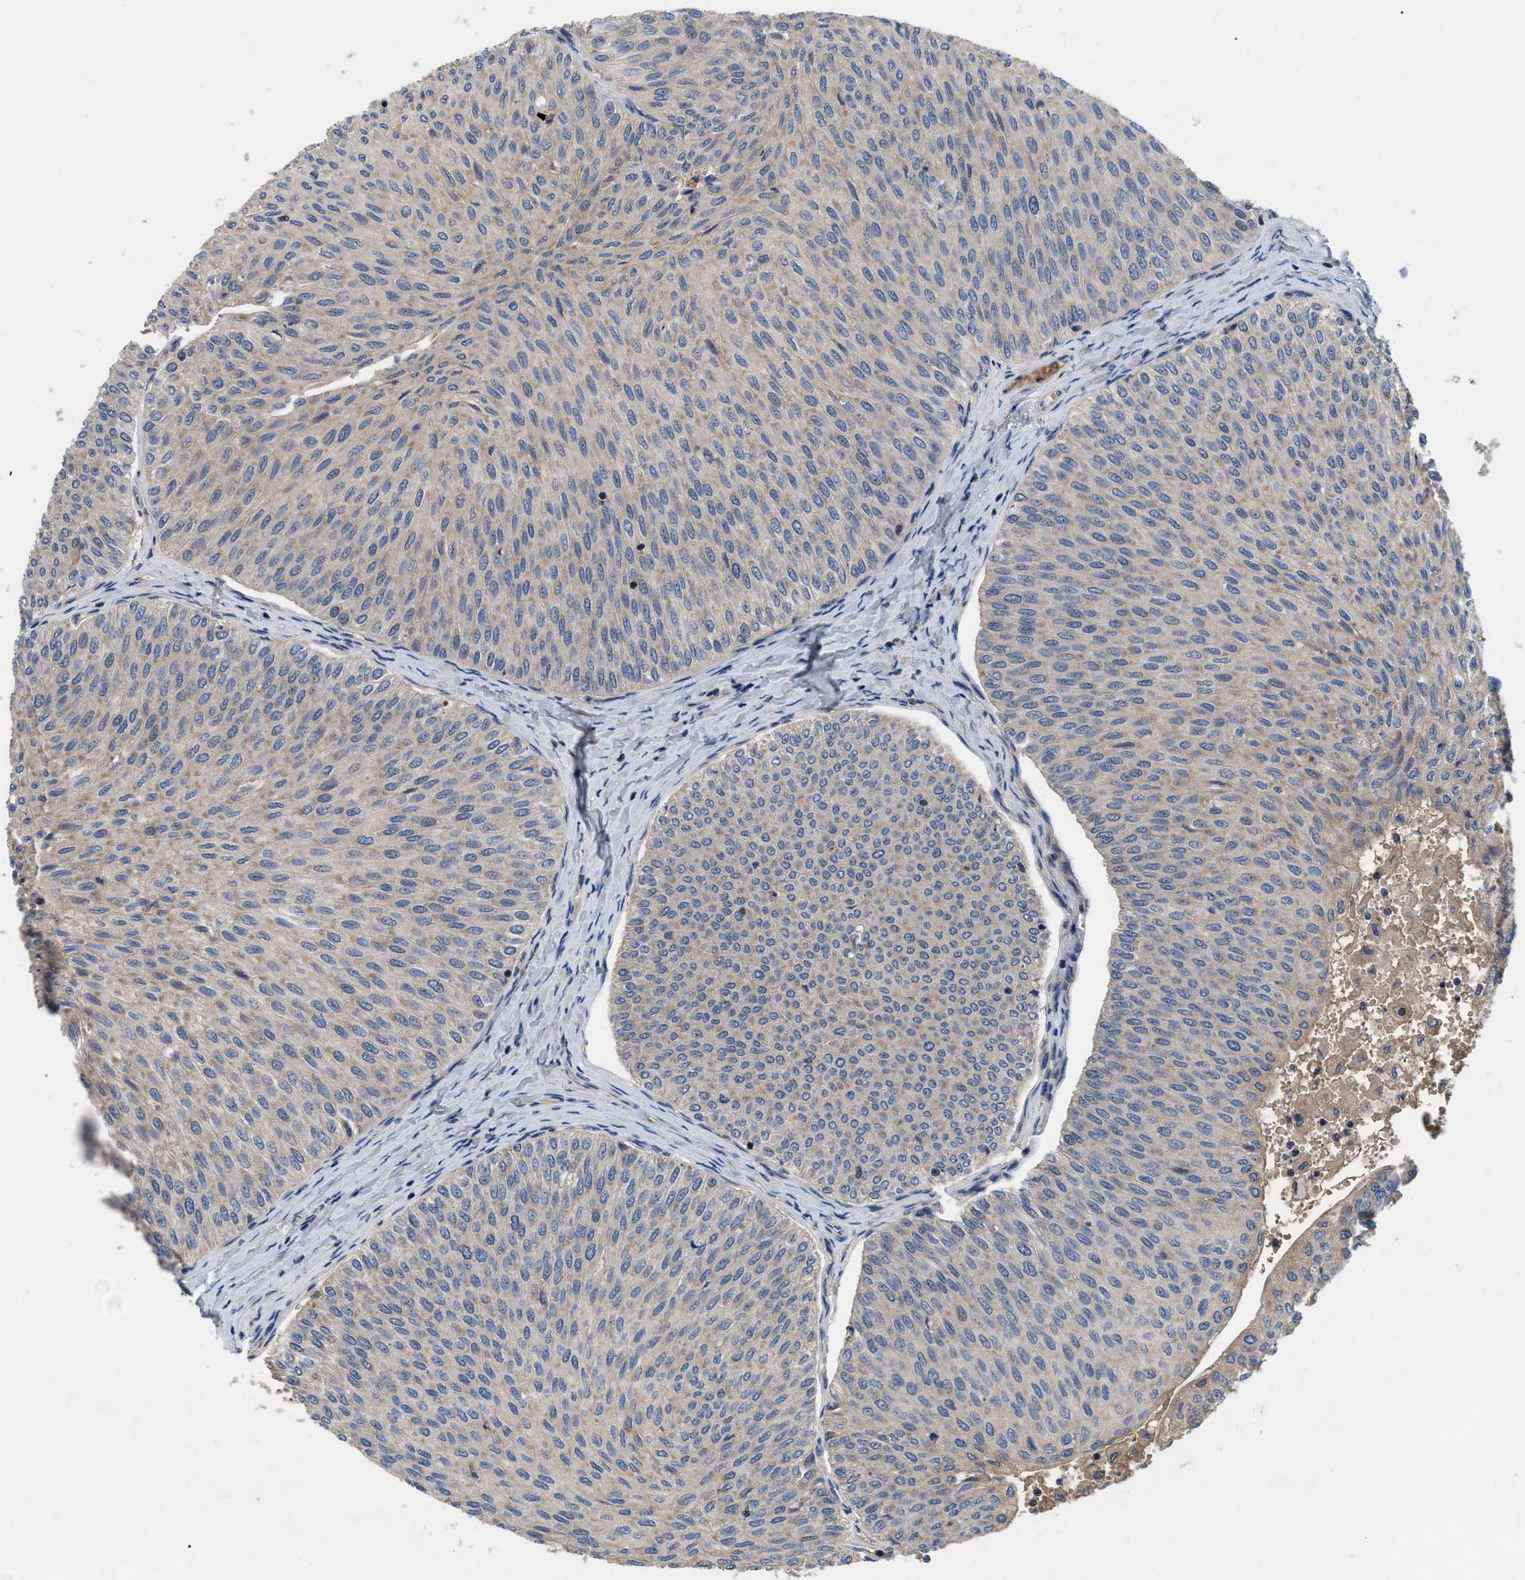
{"staining": {"intensity": "weak", "quantity": "25%-75%", "location": "cytoplasmic/membranous"}, "tissue": "urothelial cancer", "cell_type": "Tumor cells", "image_type": "cancer", "snomed": [{"axis": "morphology", "description": "Urothelial carcinoma, Low grade"}, {"axis": "topography", "description": "Urinary bladder"}], "caption": "Brown immunohistochemical staining in human urothelial cancer displays weak cytoplasmic/membranous expression in about 25%-75% of tumor cells. The protein is shown in brown color, while the nuclei are stained blue.", "gene": "YBEY", "patient": {"sex": "male", "age": 78}}